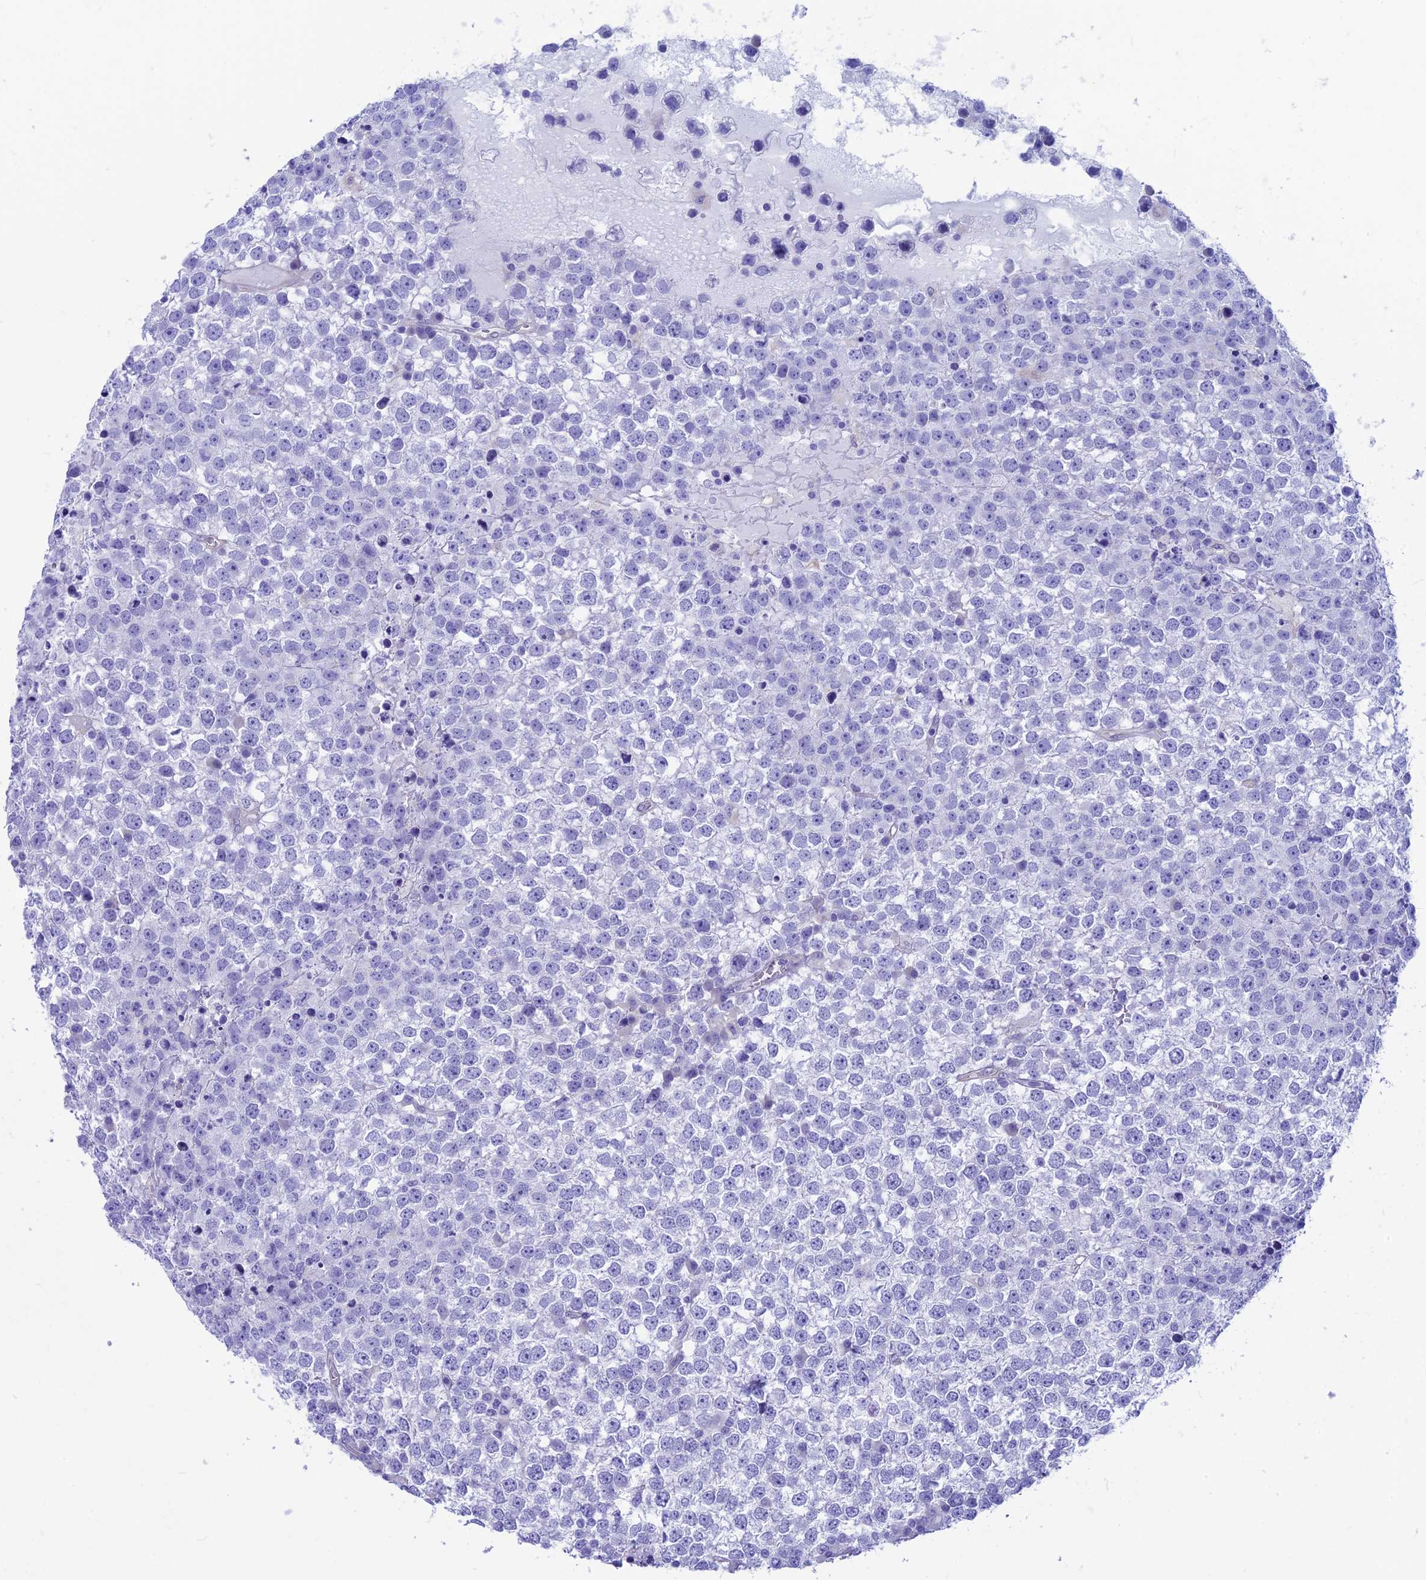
{"staining": {"intensity": "negative", "quantity": "none", "location": "none"}, "tissue": "testis cancer", "cell_type": "Tumor cells", "image_type": "cancer", "snomed": [{"axis": "morphology", "description": "Seminoma, NOS"}, {"axis": "topography", "description": "Testis"}], "caption": "This photomicrograph is of testis cancer (seminoma) stained with IHC to label a protein in brown with the nuclei are counter-stained blue. There is no positivity in tumor cells.", "gene": "GNGT2", "patient": {"sex": "male", "age": 65}}